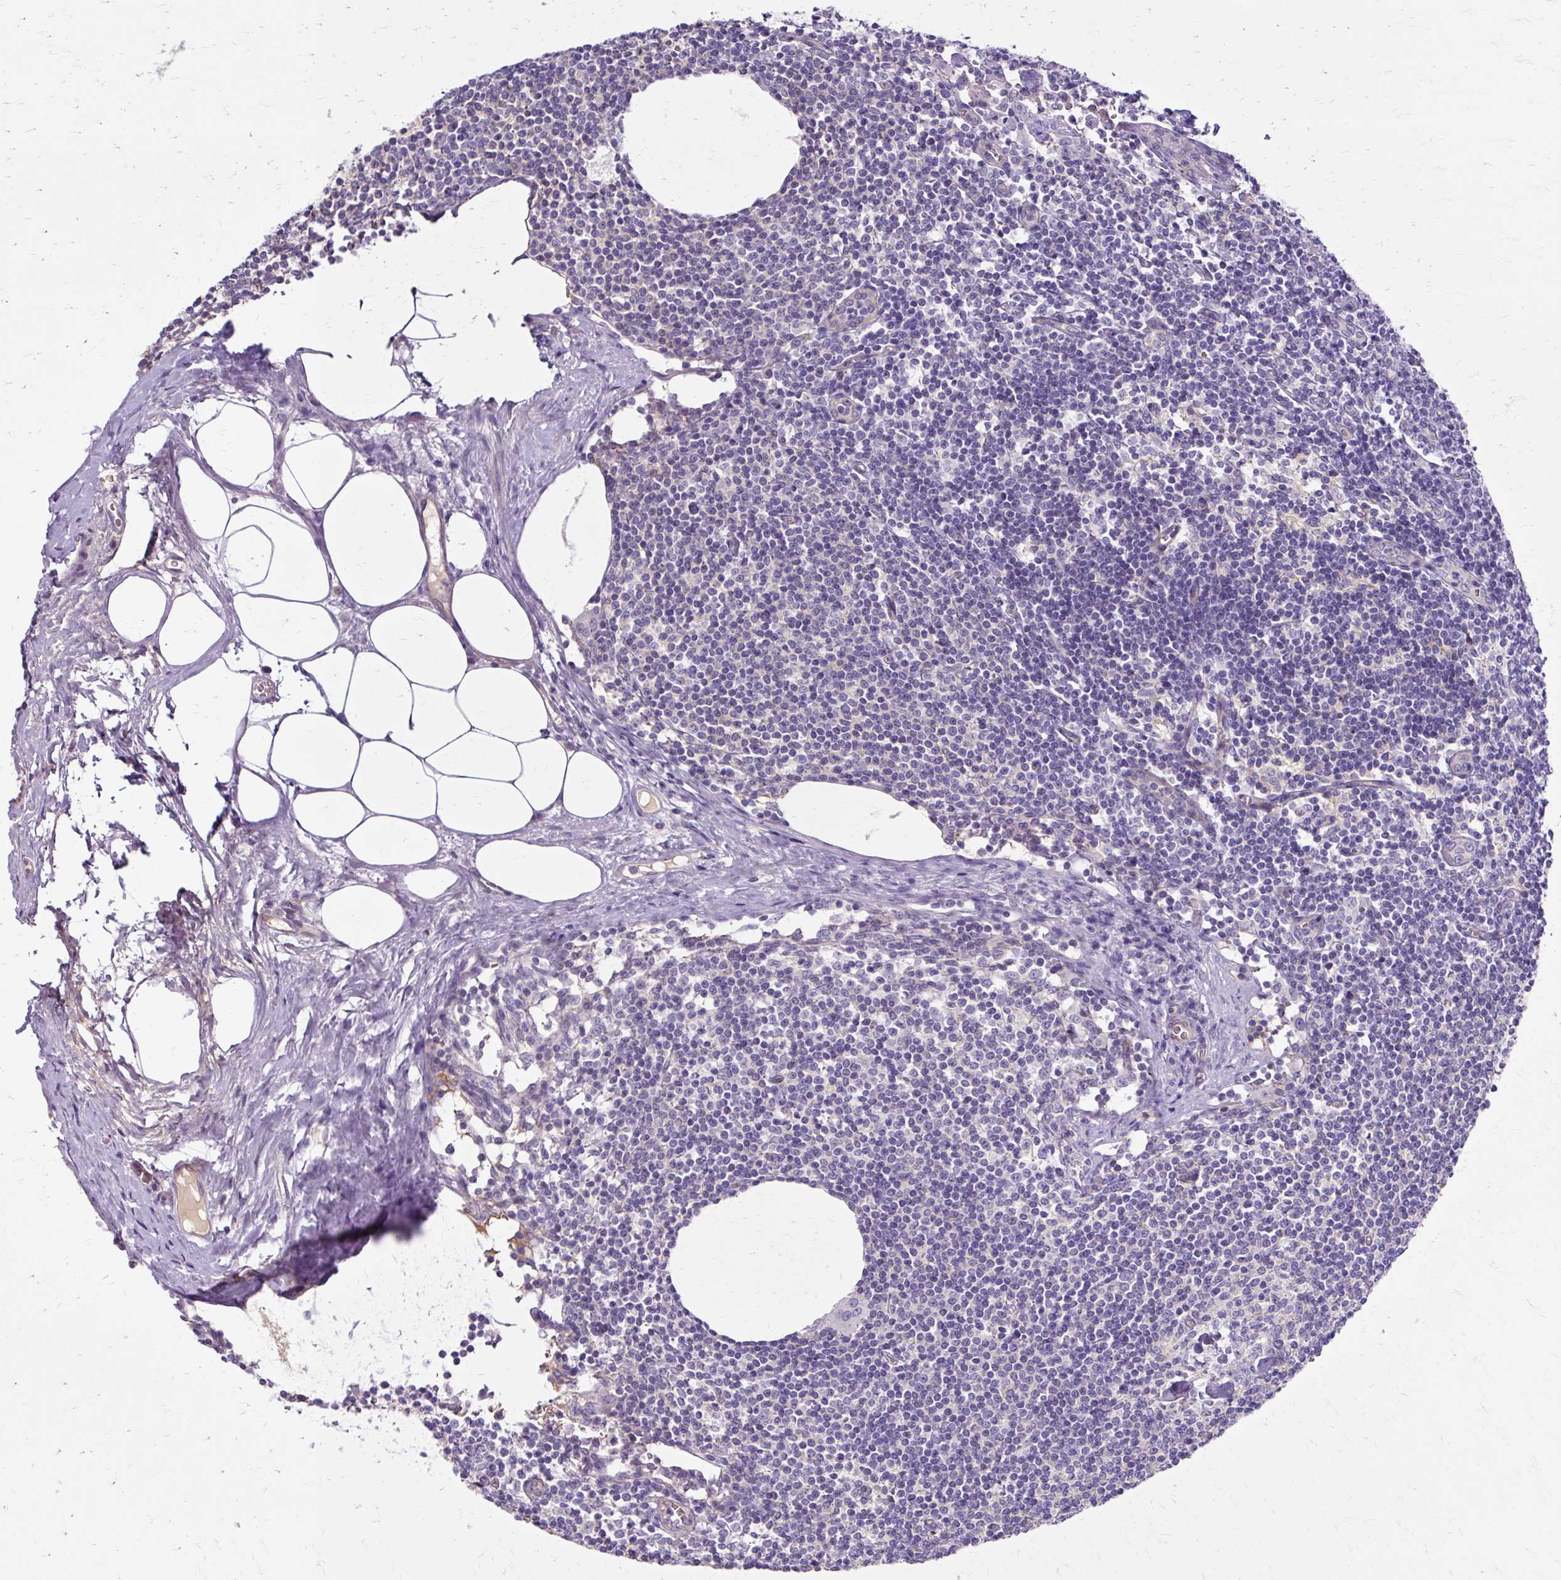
{"staining": {"intensity": "negative", "quantity": "none", "location": "none"}, "tissue": "lymph node", "cell_type": "Germinal center cells", "image_type": "normal", "snomed": [{"axis": "morphology", "description": "Normal tissue, NOS"}, {"axis": "topography", "description": "Lymph node"}], "caption": "Micrograph shows no protein staining in germinal center cells of unremarkable lymph node.", "gene": "USHBP1", "patient": {"sex": "female", "age": 59}}